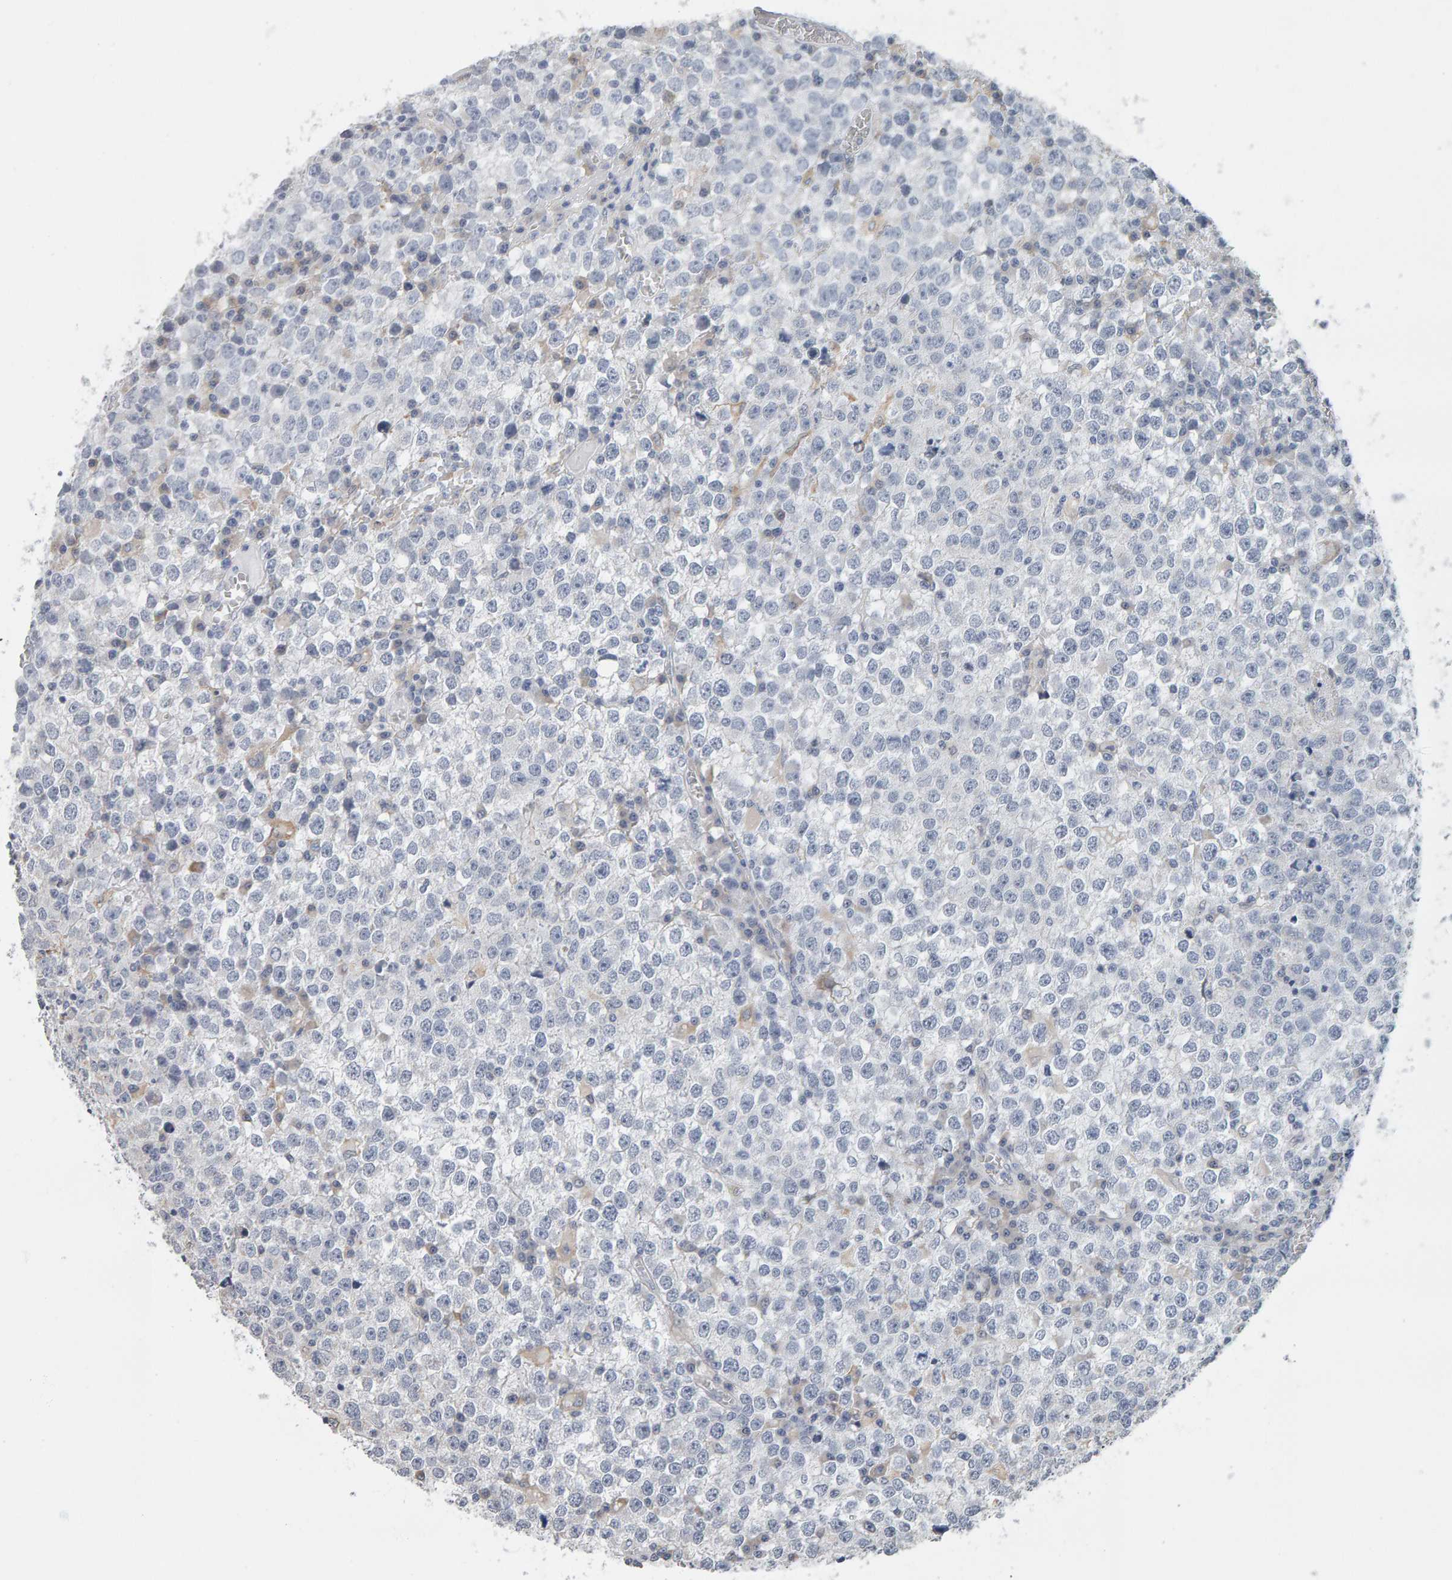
{"staining": {"intensity": "negative", "quantity": "none", "location": "none"}, "tissue": "testis cancer", "cell_type": "Tumor cells", "image_type": "cancer", "snomed": [{"axis": "morphology", "description": "Seminoma, NOS"}, {"axis": "topography", "description": "Testis"}], "caption": "The histopathology image displays no significant expression in tumor cells of testis seminoma.", "gene": "ADHFE1", "patient": {"sex": "male", "age": 65}}